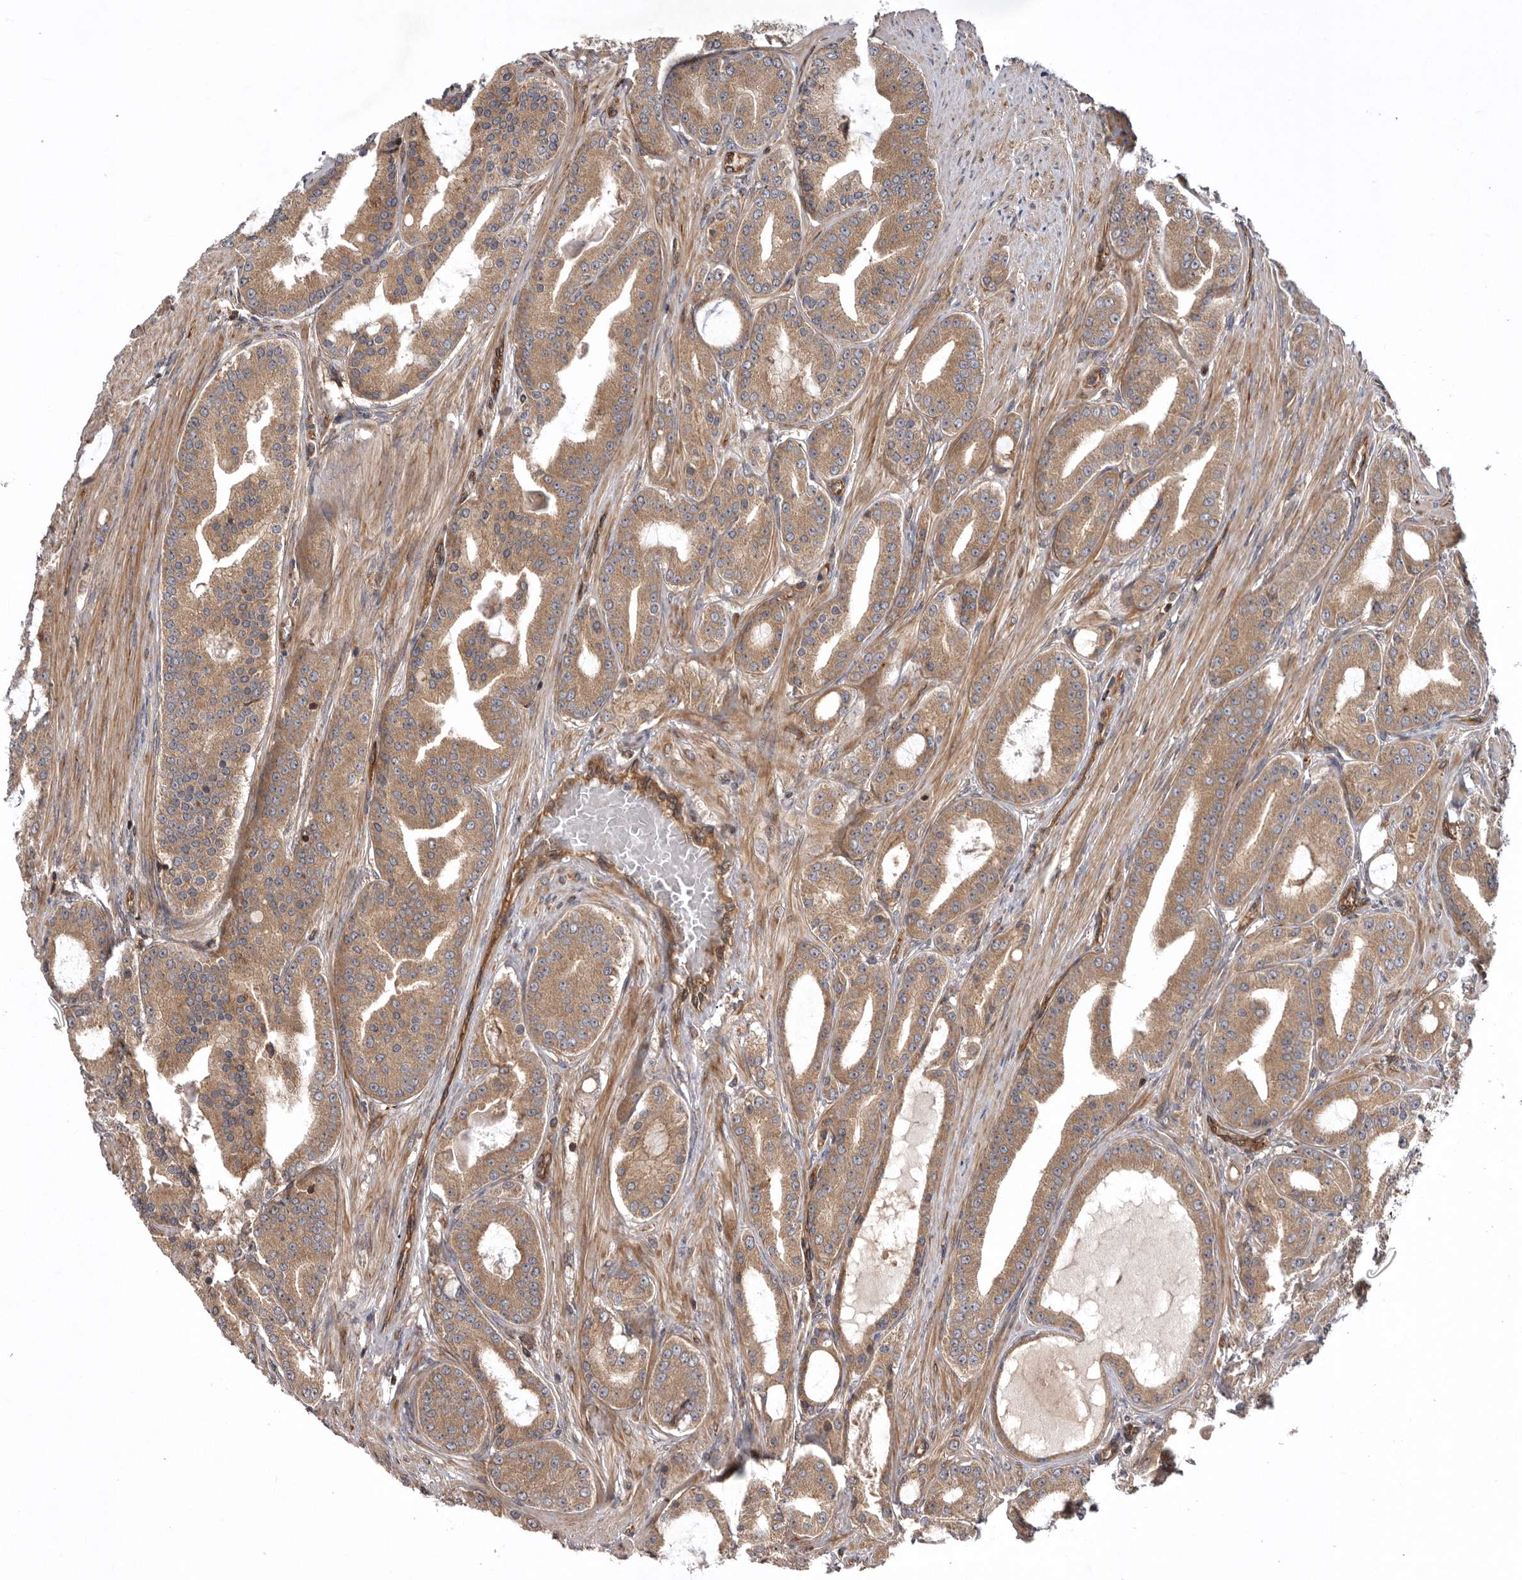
{"staining": {"intensity": "moderate", "quantity": ">75%", "location": "cytoplasmic/membranous"}, "tissue": "prostate cancer", "cell_type": "Tumor cells", "image_type": "cancer", "snomed": [{"axis": "morphology", "description": "Adenocarcinoma, High grade"}, {"axis": "topography", "description": "Prostate"}], "caption": "Tumor cells display medium levels of moderate cytoplasmic/membranous positivity in approximately >75% of cells in adenocarcinoma (high-grade) (prostate).", "gene": "DHDDS", "patient": {"sex": "male", "age": 60}}